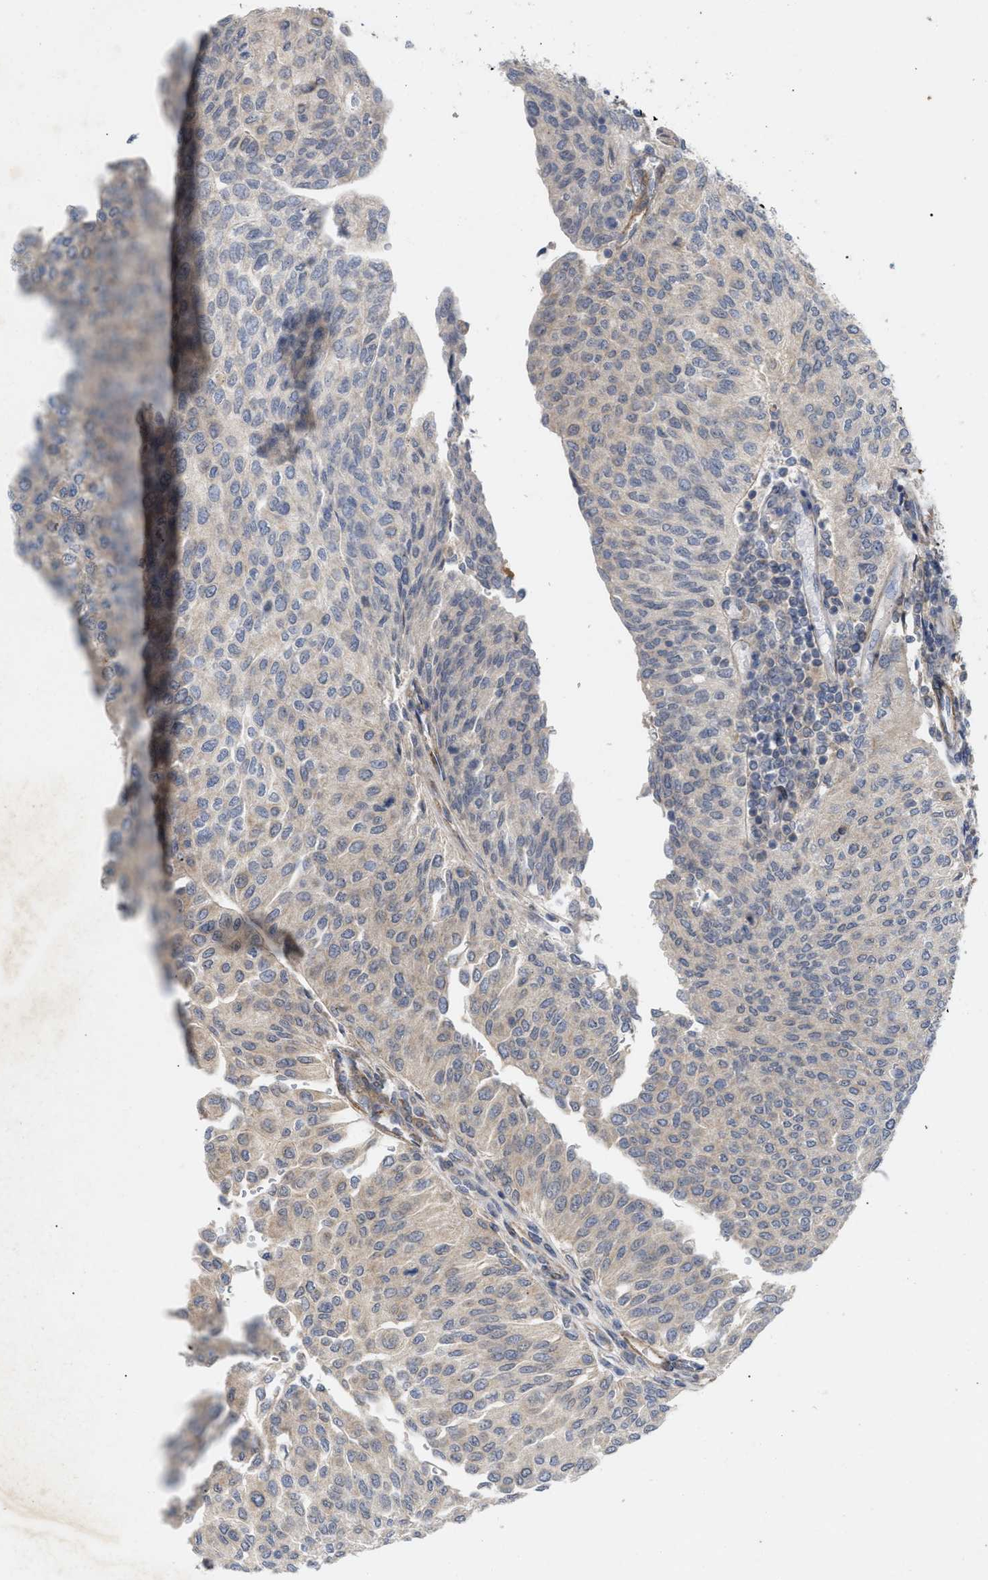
{"staining": {"intensity": "negative", "quantity": "none", "location": "none"}, "tissue": "urothelial cancer", "cell_type": "Tumor cells", "image_type": "cancer", "snomed": [{"axis": "morphology", "description": "Urothelial carcinoma, Low grade"}, {"axis": "topography", "description": "Urinary bladder"}], "caption": "Human urothelial cancer stained for a protein using IHC demonstrates no positivity in tumor cells.", "gene": "ST6GALNAC6", "patient": {"sex": "female", "age": 79}}